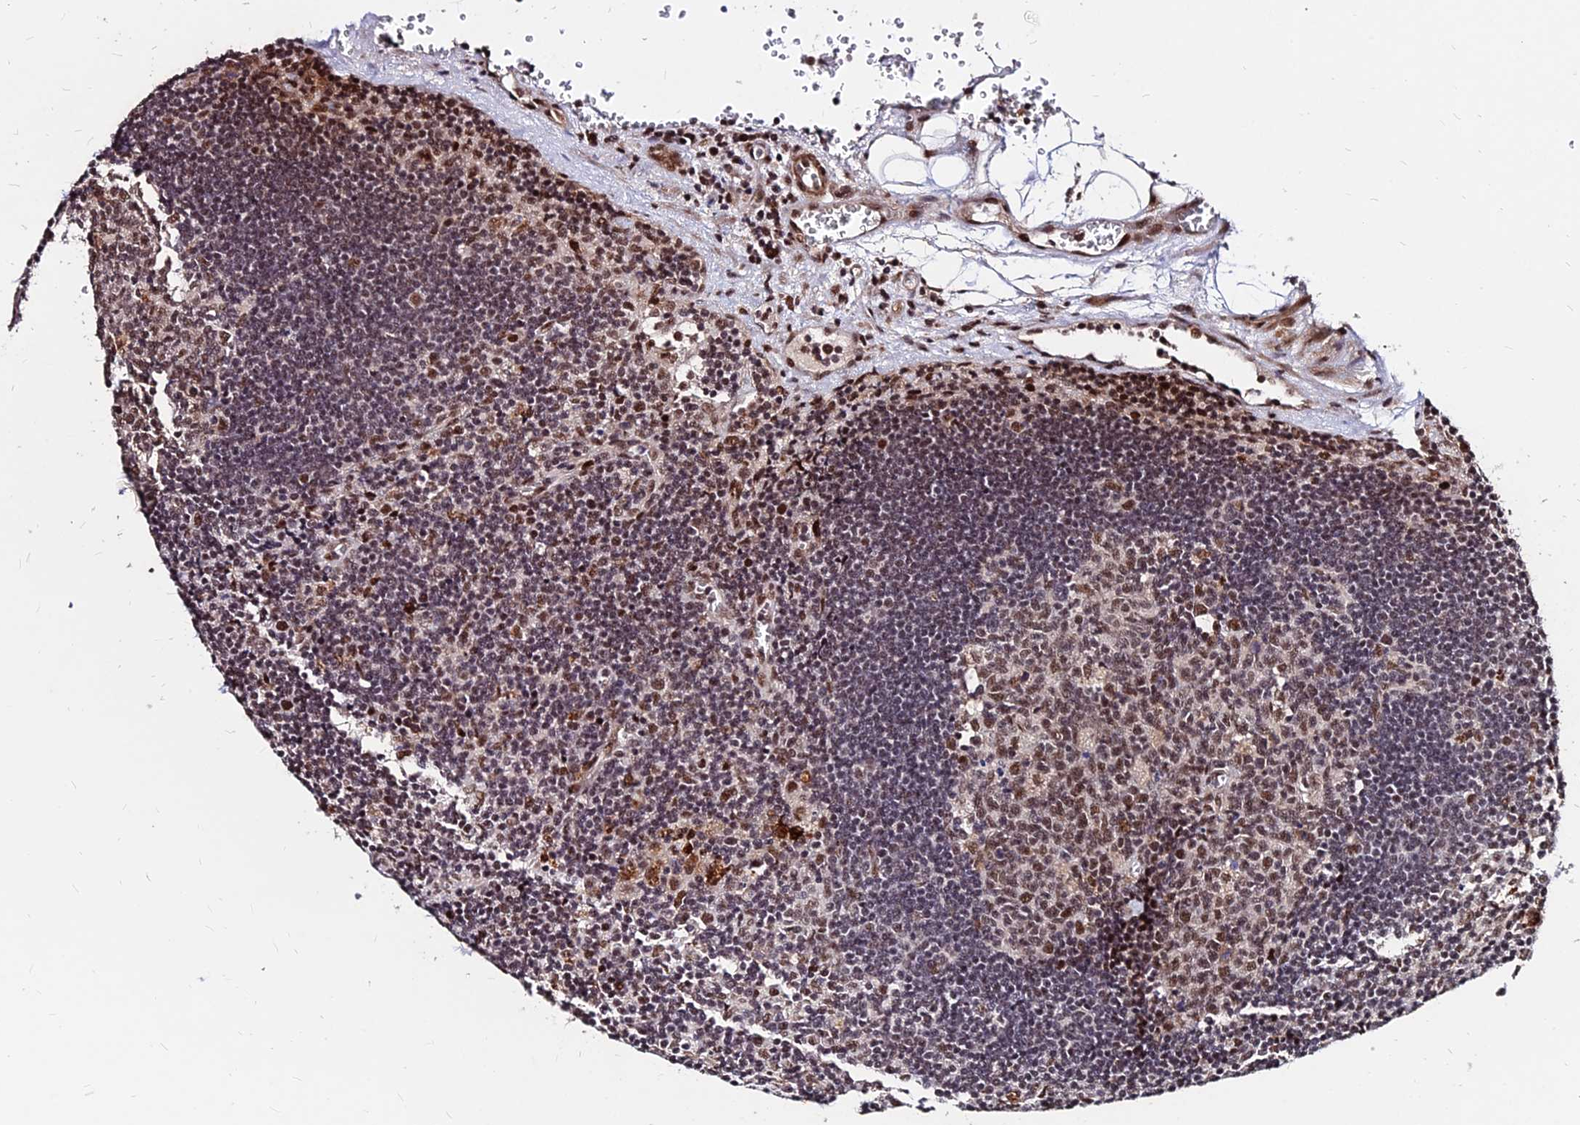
{"staining": {"intensity": "moderate", "quantity": ">75%", "location": "nuclear"}, "tissue": "lymph node", "cell_type": "Germinal center cells", "image_type": "normal", "snomed": [{"axis": "morphology", "description": "Normal tissue, NOS"}, {"axis": "topography", "description": "Lymph node"}], "caption": "Lymph node stained with a brown dye shows moderate nuclear positive staining in about >75% of germinal center cells.", "gene": "ZBED4", "patient": {"sex": "male", "age": 58}}